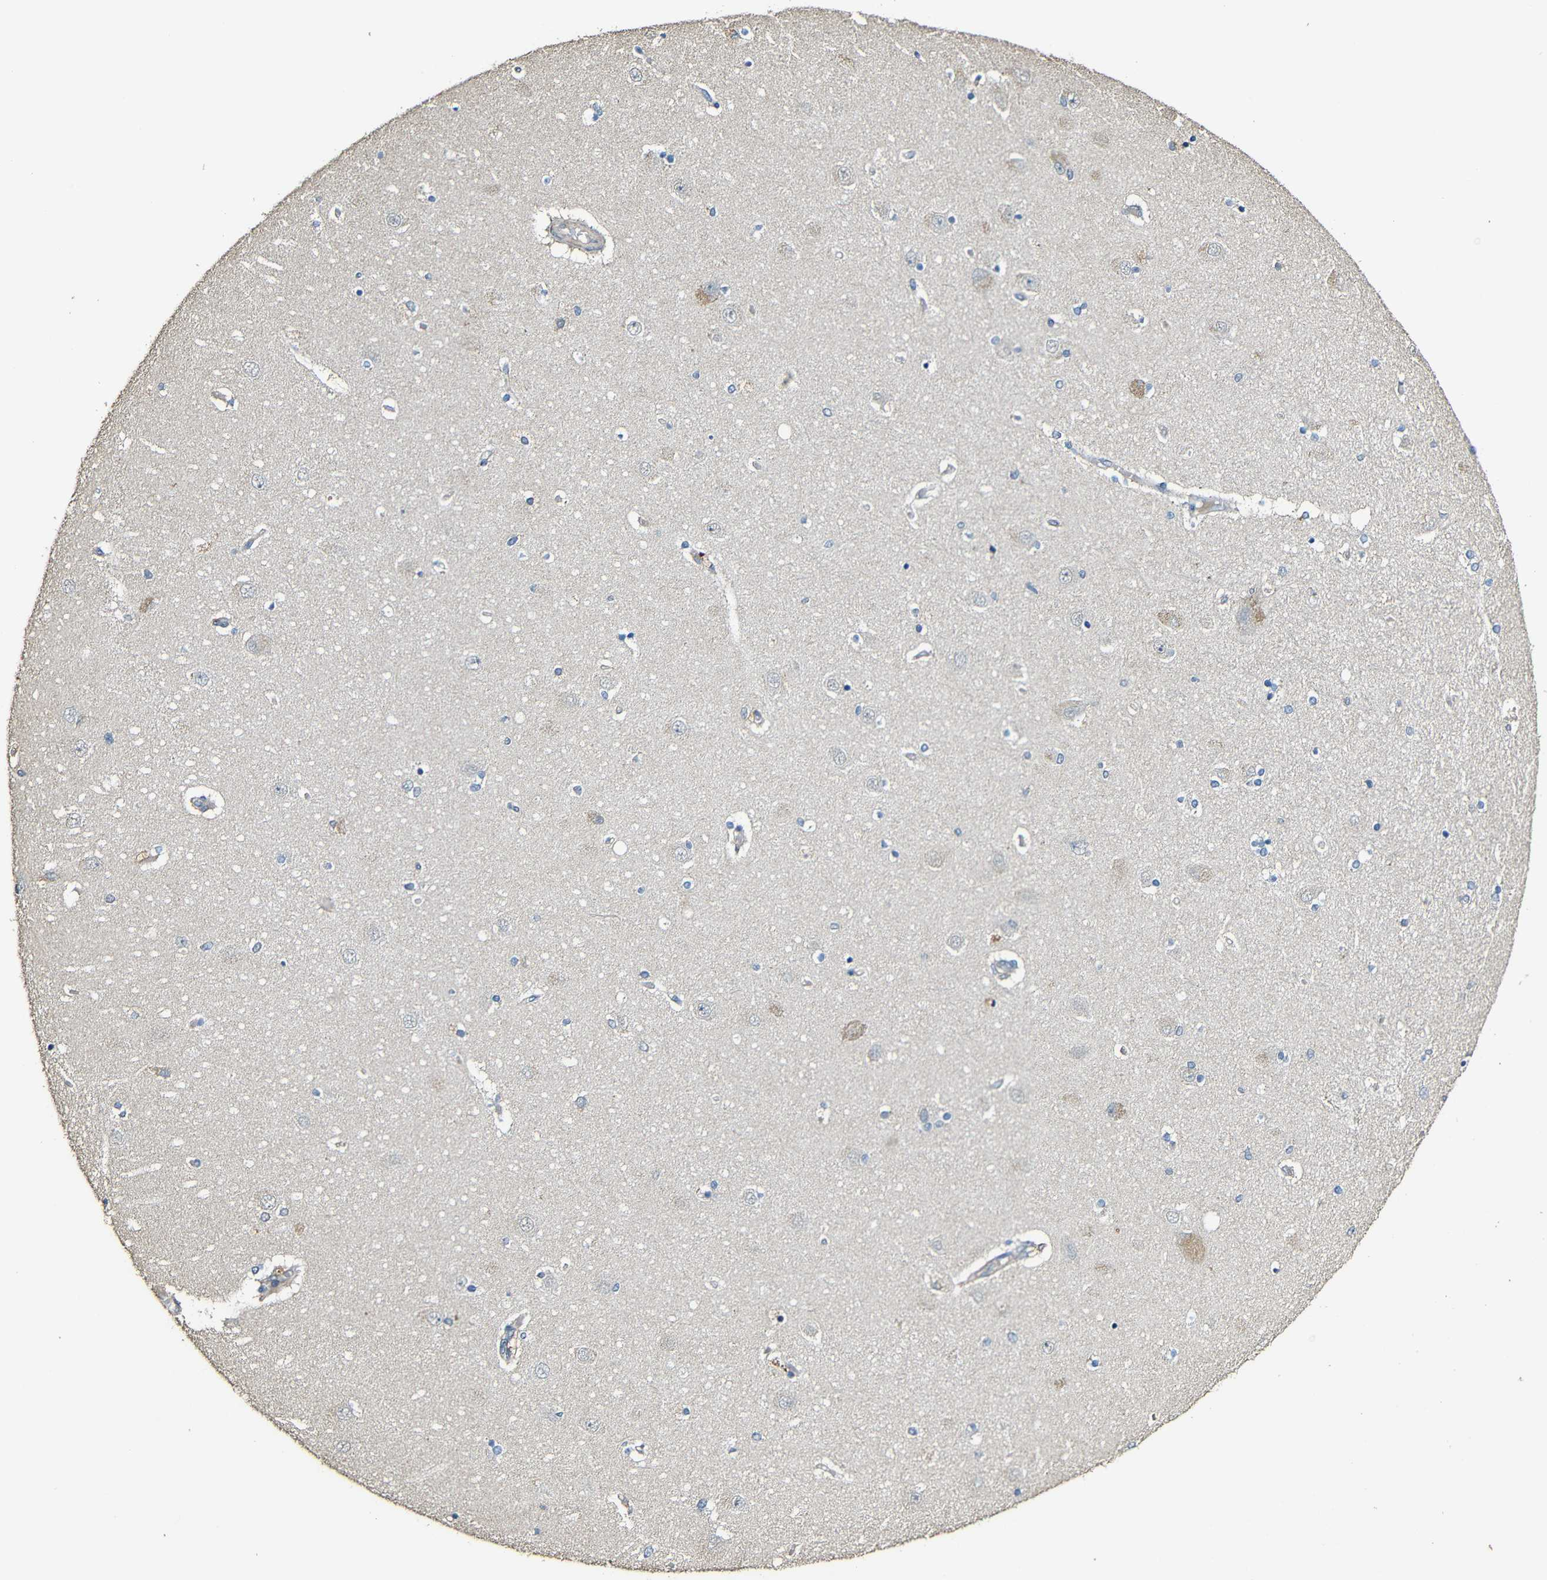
{"staining": {"intensity": "negative", "quantity": "none", "location": "none"}, "tissue": "hippocampus", "cell_type": "Glial cells", "image_type": "normal", "snomed": [{"axis": "morphology", "description": "Normal tissue, NOS"}, {"axis": "topography", "description": "Hippocampus"}], "caption": "The histopathology image demonstrates no significant expression in glial cells of hippocampus.", "gene": "CASP8", "patient": {"sex": "female", "age": 54}}